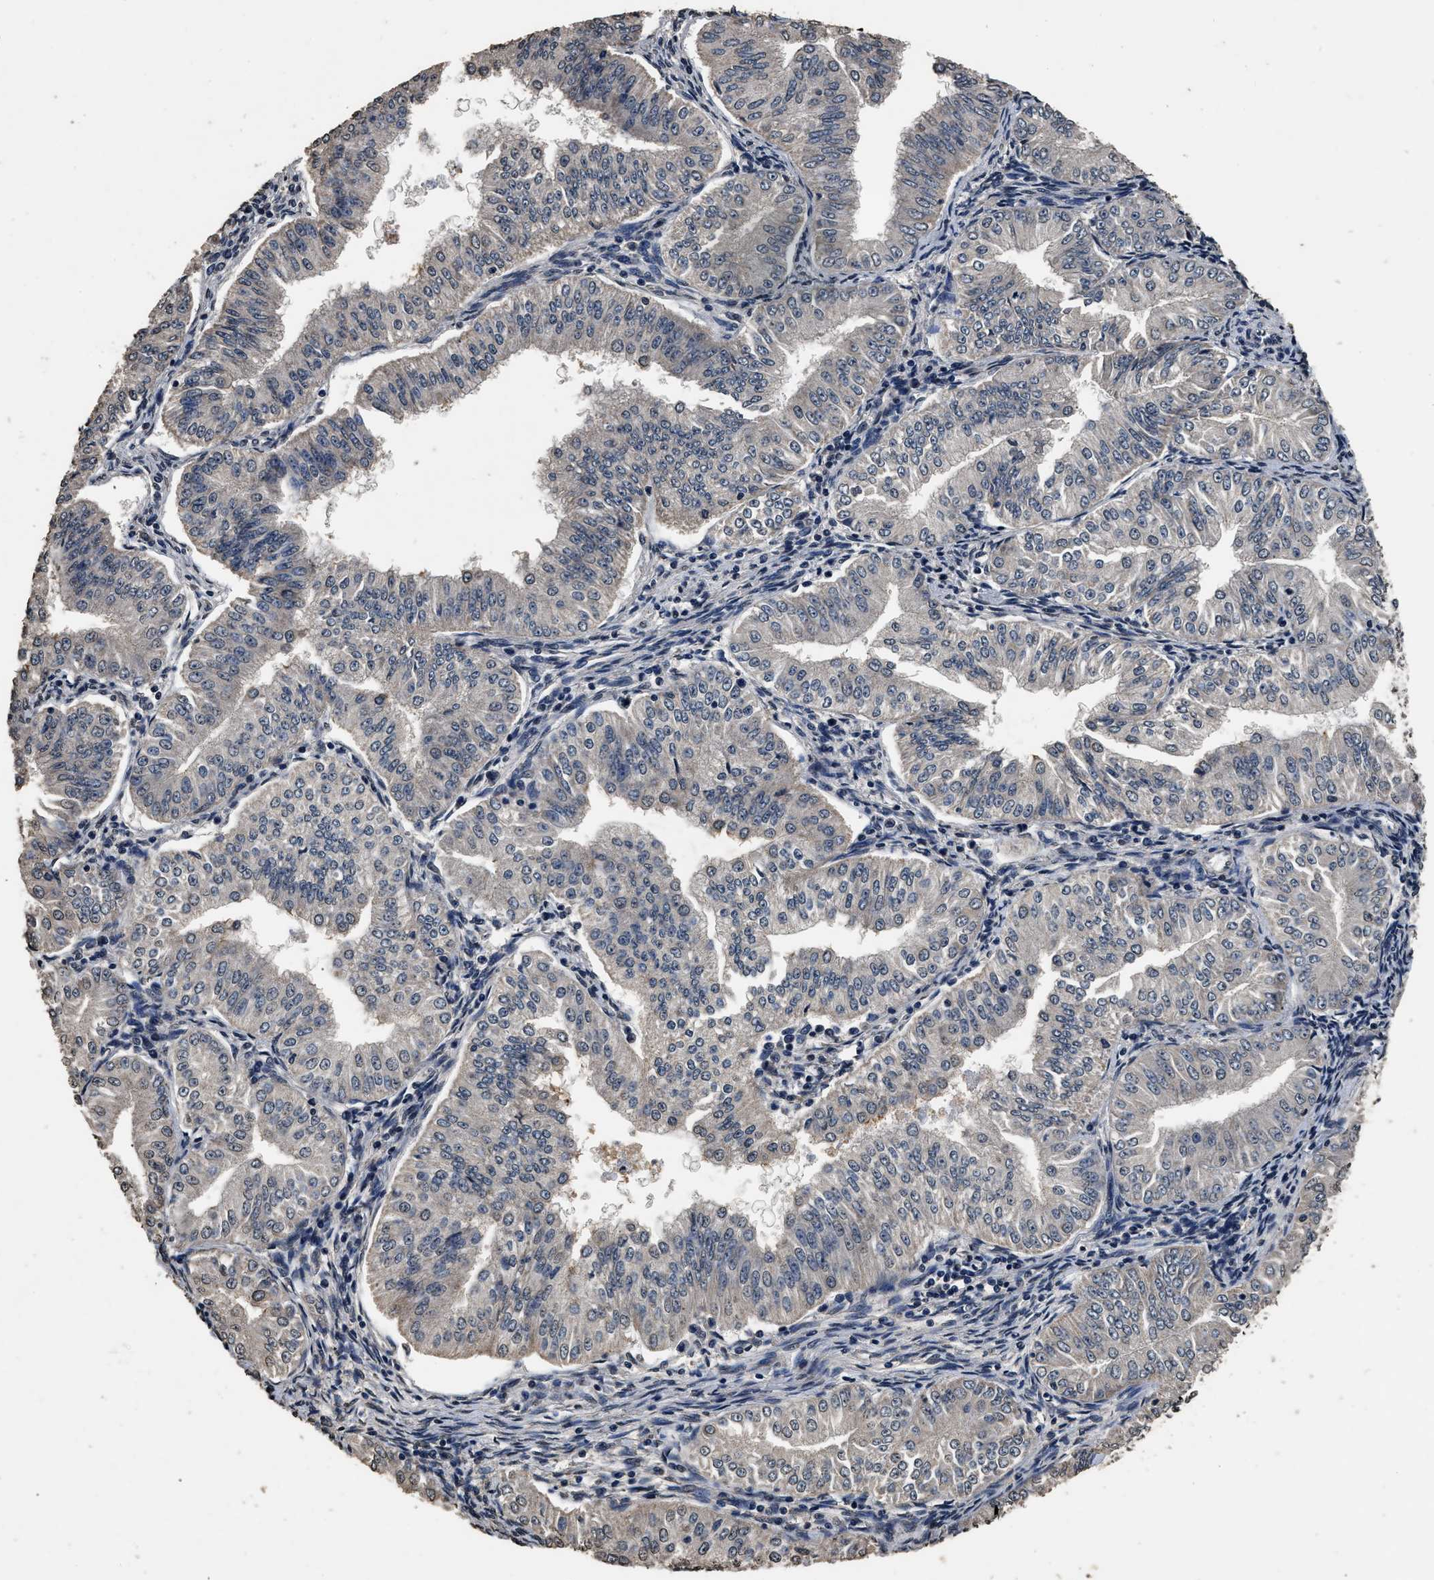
{"staining": {"intensity": "negative", "quantity": "none", "location": "none"}, "tissue": "endometrial cancer", "cell_type": "Tumor cells", "image_type": "cancer", "snomed": [{"axis": "morphology", "description": "Normal tissue, NOS"}, {"axis": "morphology", "description": "Adenocarcinoma, NOS"}, {"axis": "topography", "description": "Endometrium"}], "caption": "Micrograph shows no significant protein positivity in tumor cells of endometrial cancer.", "gene": "CSTF1", "patient": {"sex": "female", "age": 53}}